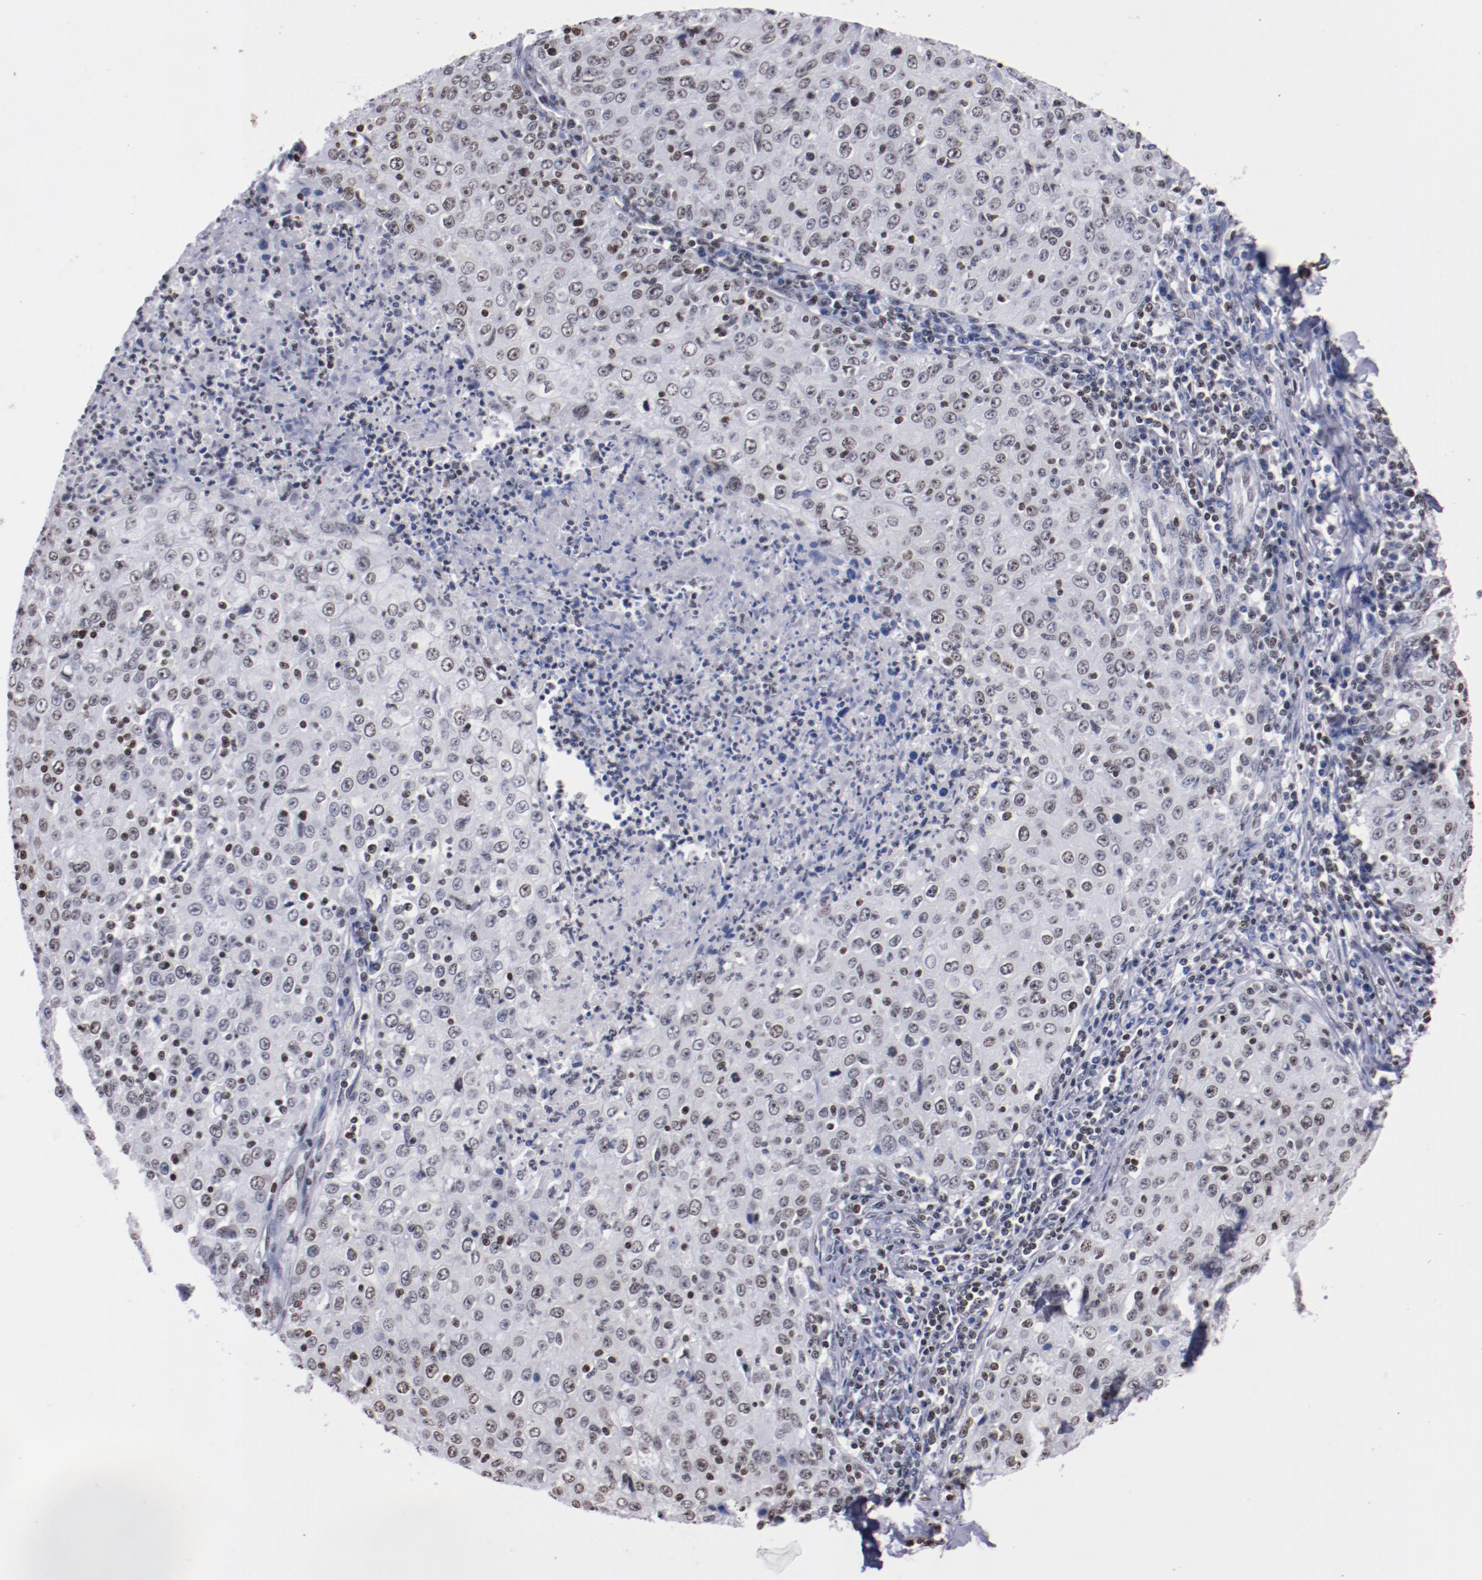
{"staining": {"intensity": "negative", "quantity": "none", "location": "none"}, "tissue": "cervical cancer", "cell_type": "Tumor cells", "image_type": "cancer", "snomed": [{"axis": "morphology", "description": "Squamous cell carcinoma, NOS"}, {"axis": "topography", "description": "Cervix"}], "caption": "The histopathology image exhibits no staining of tumor cells in cervical cancer (squamous cell carcinoma).", "gene": "IFI16", "patient": {"sex": "female", "age": 27}}